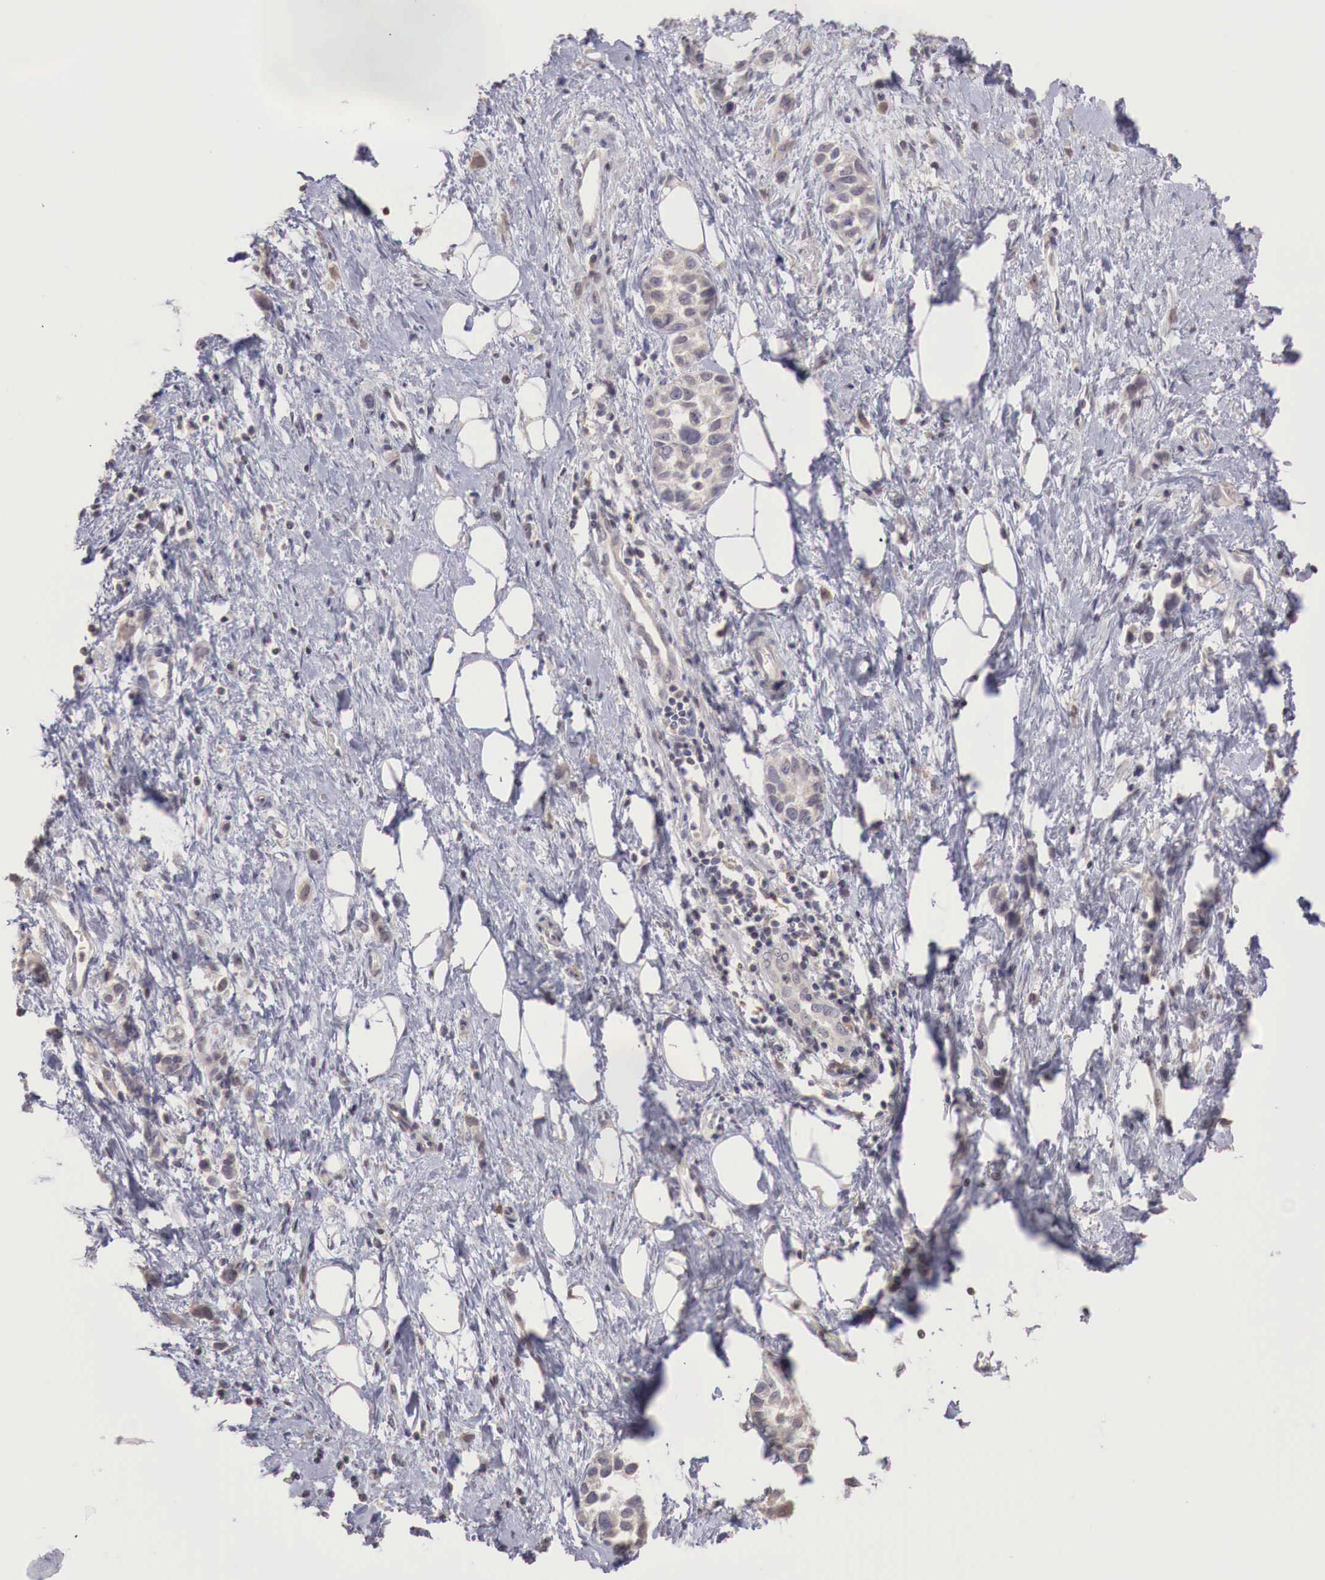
{"staining": {"intensity": "weak", "quantity": ">75%", "location": "cytoplasmic/membranous"}, "tissue": "stomach cancer", "cell_type": "Tumor cells", "image_type": "cancer", "snomed": [{"axis": "morphology", "description": "Adenocarcinoma, NOS"}, {"axis": "topography", "description": "Stomach, upper"}], "caption": "The micrograph reveals staining of adenocarcinoma (stomach), revealing weak cytoplasmic/membranous protein staining (brown color) within tumor cells. The protein is shown in brown color, while the nuclei are stained blue.", "gene": "TBC1D9", "patient": {"sex": "male", "age": 76}}